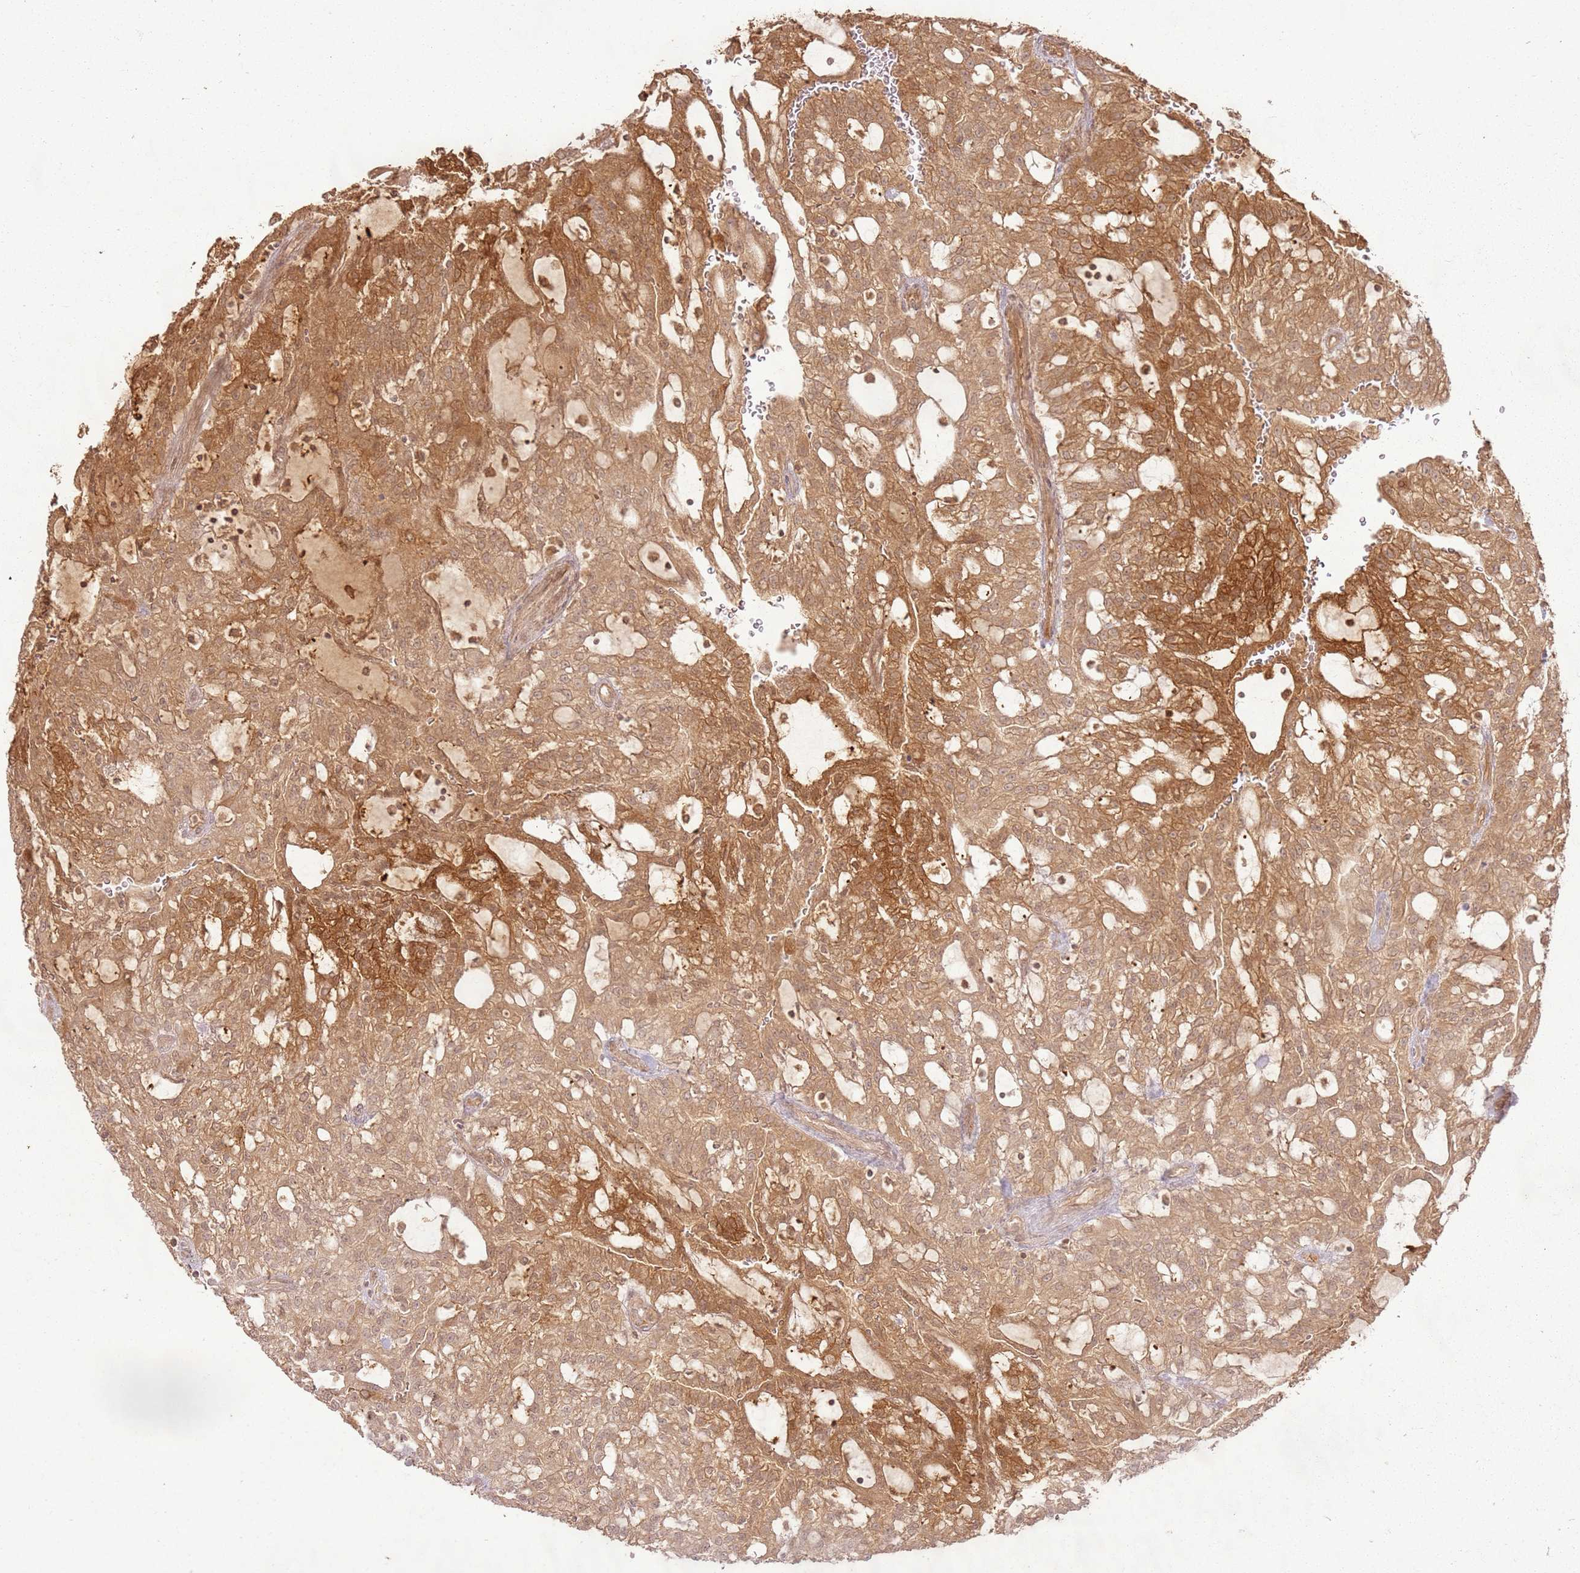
{"staining": {"intensity": "moderate", "quantity": ">75%", "location": "cytoplasmic/membranous"}, "tissue": "renal cancer", "cell_type": "Tumor cells", "image_type": "cancer", "snomed": [{"axis": "morphology", "description": "Adenocarcinoma, NOS"}, {"axis": "topography", "description": "Kidney"}], "caption": "Renal cancer (adenocarcinoma) stained with a brown dye demonstrates moderate cytoplasmic/membranous positive expression in about >75% of tumor cells.", "gene": "ZNF776", "patient": {"sex": "male", "age": 63}}